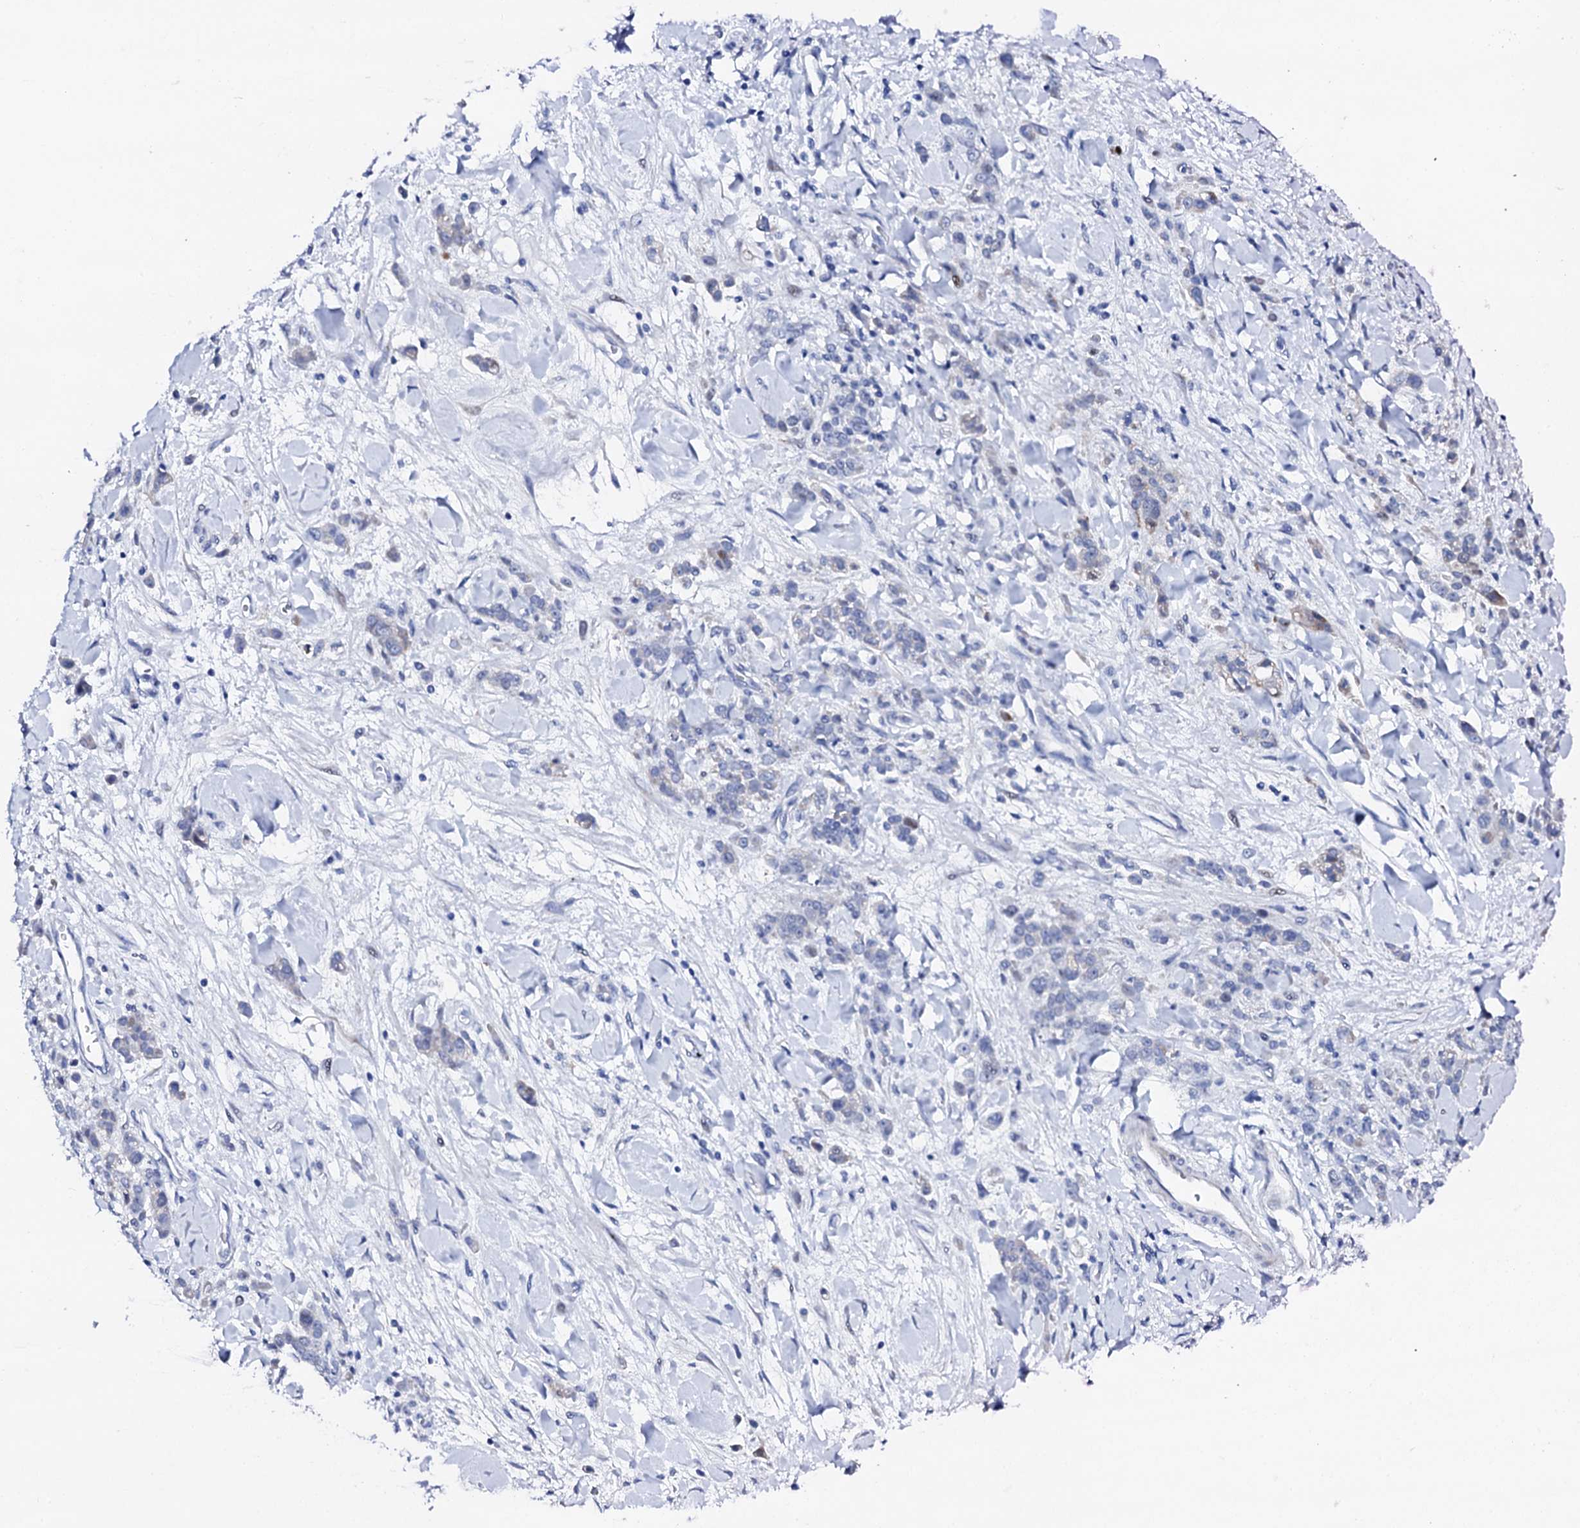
{"staining": {"intensity": "negative", "quantity": "none", "location": "none"}, "tissue": "stomach cancer", "cell_type": "Tumor cells", "image_type": "cancer", "snomed": [{"axis": "morphology", "description": "Normal tissue, NOS"}, {"axis": "morphology", "description": "Adenocarcinoma, NOS"}, {"axis": "topography", "description": "Stomach"}], "caption": "This photomicrograph is of stomach adenocarcinoma stained with immunohistochemistry to label a protein in brown with the nuclei are counter-stained blue. There is no positivity in tumor cells. (Immunohistochemistry (ihc), brightfield microscopy, high magnification).", "gene": "NUDT13", "patient": {"sex": "male", "age": 82}}